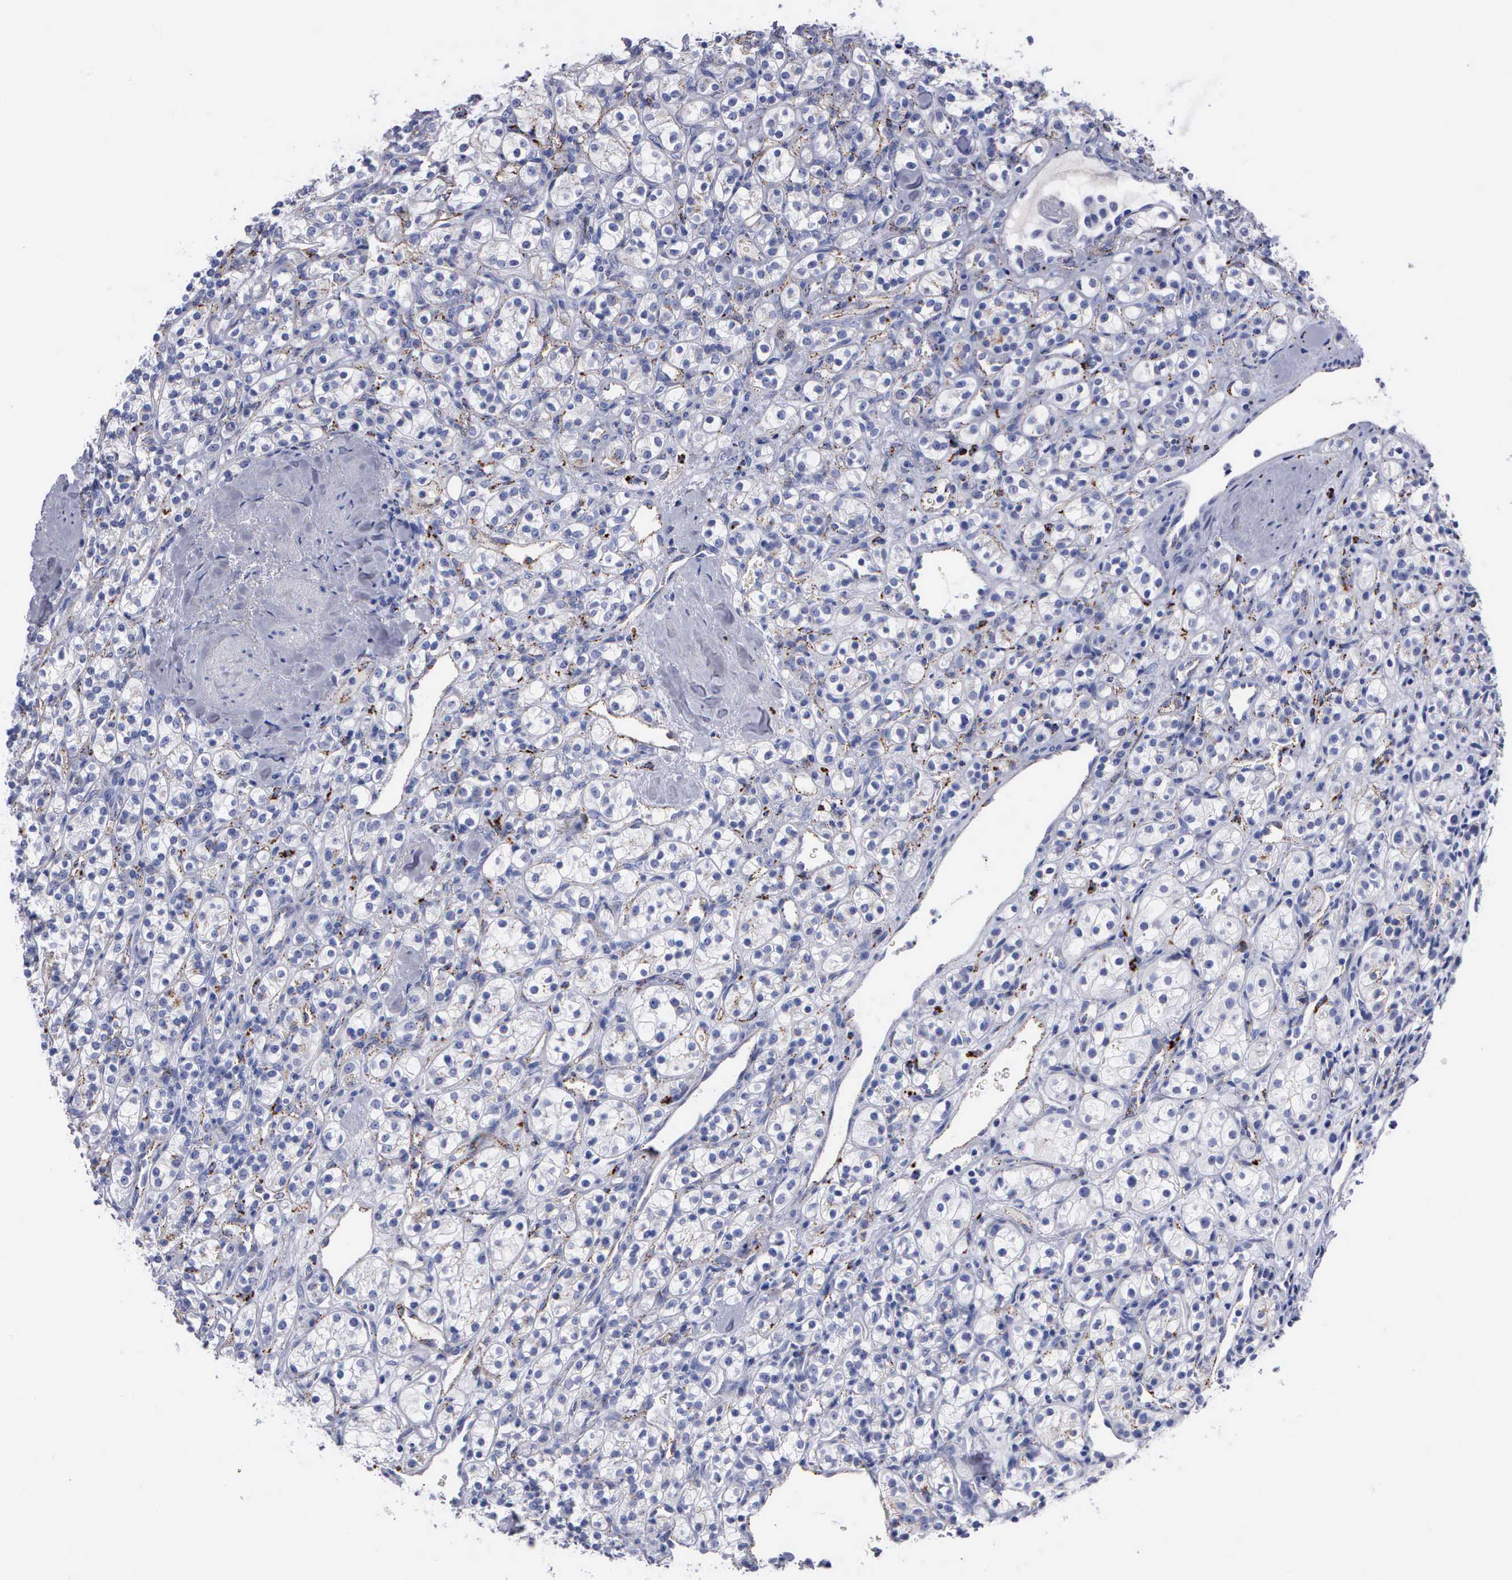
{"staining": {"intensity": "negative", "quantity": "none", "location": "none"}, "tissue": "renal cancer", "cell_type": "Tumor cells", "image_type": "cancer", "snomed": [{"axis": "morphology", "description": "Adenocarcinoma, NOS"}, {"axis": "topography", "description": "Kidney"}], "caption": "The image reveals no significant expression in tumor cells of renal cancer (adenocarcinoma).", "gene": "CTSL", "patient": {"sex": "male", "age": 77}}